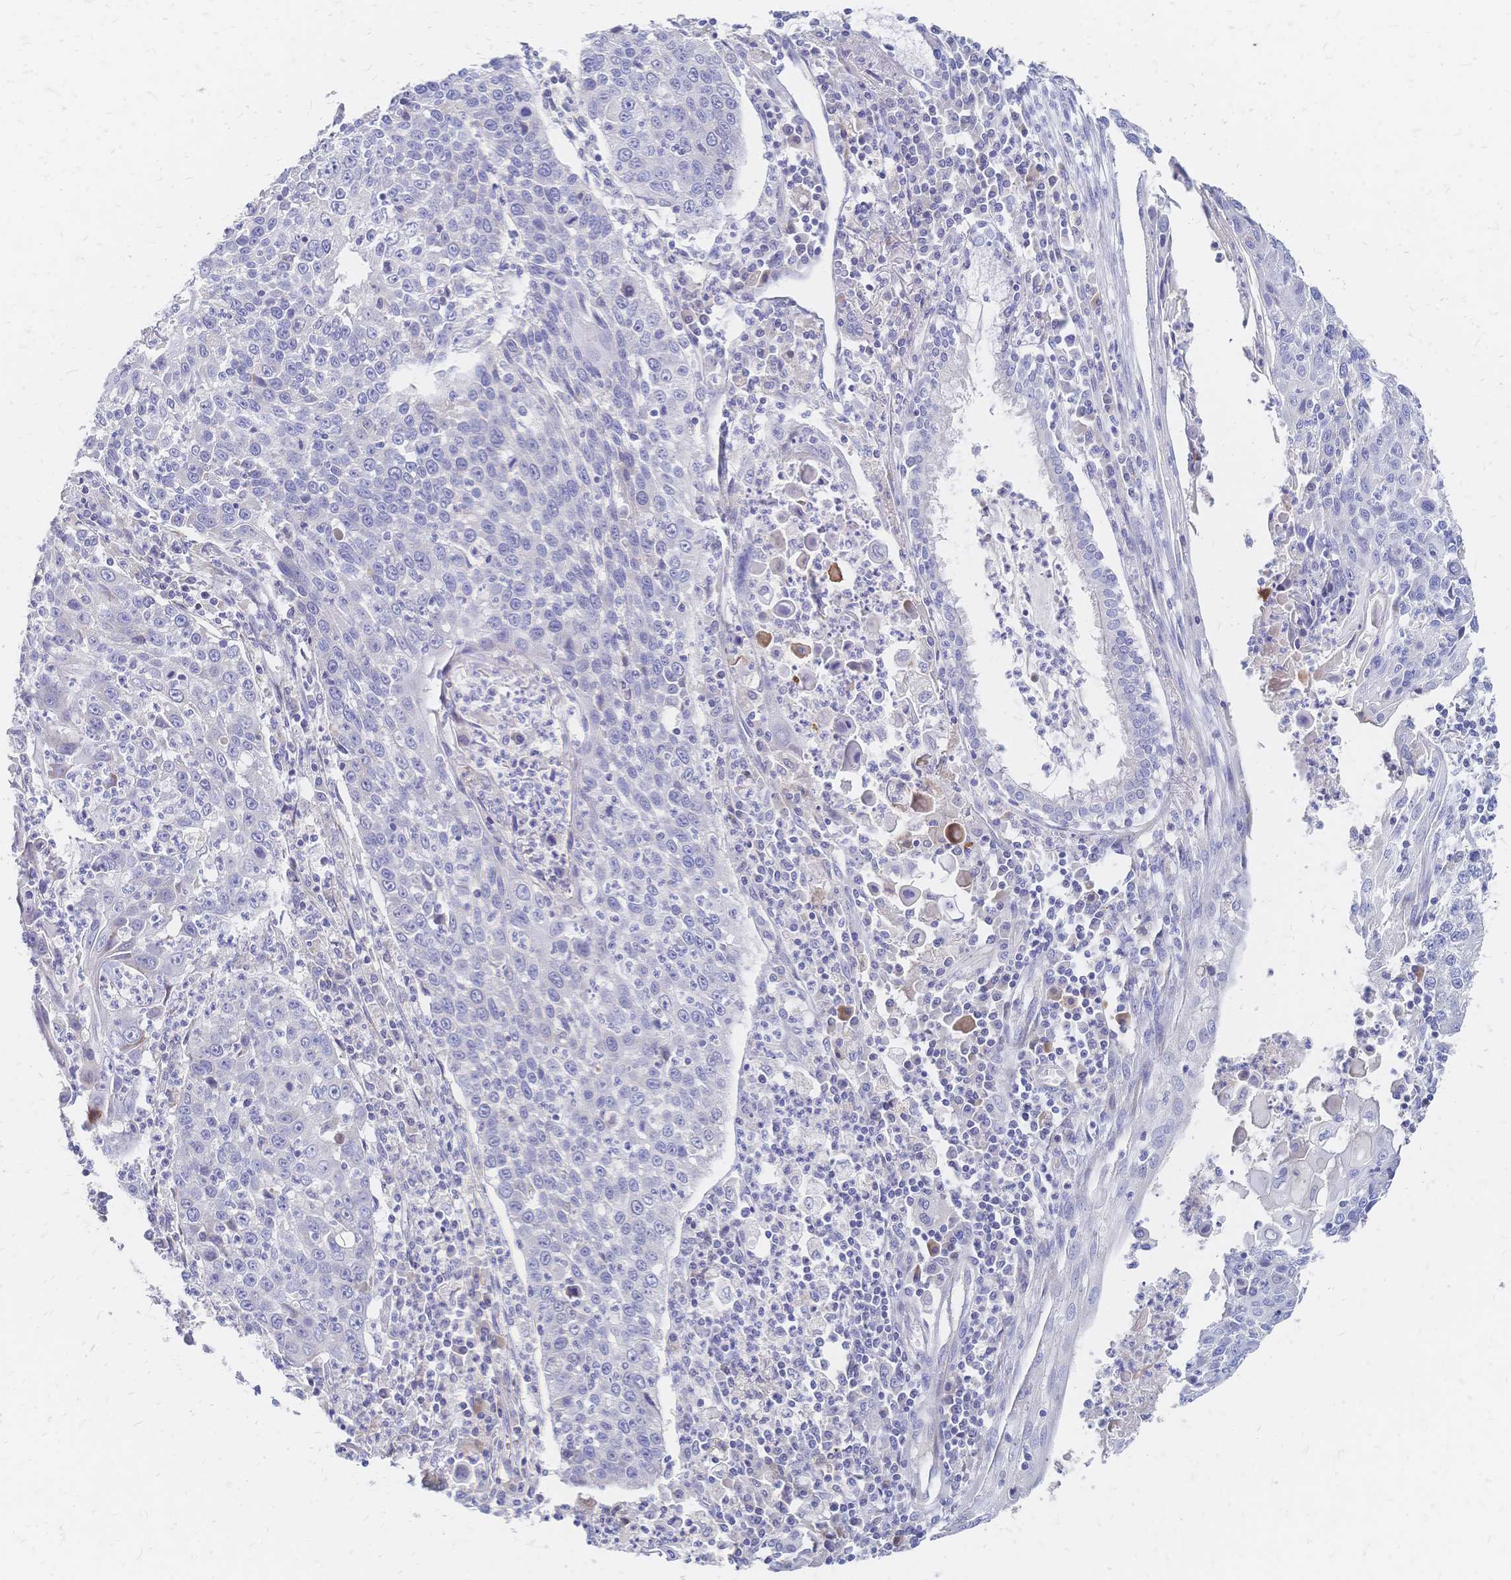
{"staining": {"intensity": "negative", "quantity": "none", "location": "none"}, "tissue": "lung cancer", "cell_type": "Tumor cells", "image_type": "cancer", "snomed": [{"axis": "morphology", "description": "Squamous cell carcinoma, NOS"}, {"axis": "morphology", "description": "Squamous cell carcinoma, metastatic, NOS"}, {"axis": "topography", "description": "Lung"}, {"axis": "topography", "description": "Pleura, NOS"}], "caption": "IHC micrograph of neoplastic tissue: lung cancer stained with DAB (3,3'-diaminobenzidine) displays no significant protein expression in tumor cells. (DAB (3,3'-diaminobenzidine) immunohistochemistry (IHC) visualized using brightfield microscopy, high magnification).", "gene": "VWC2L", "patient": {"sex": "male", "age": 72}}